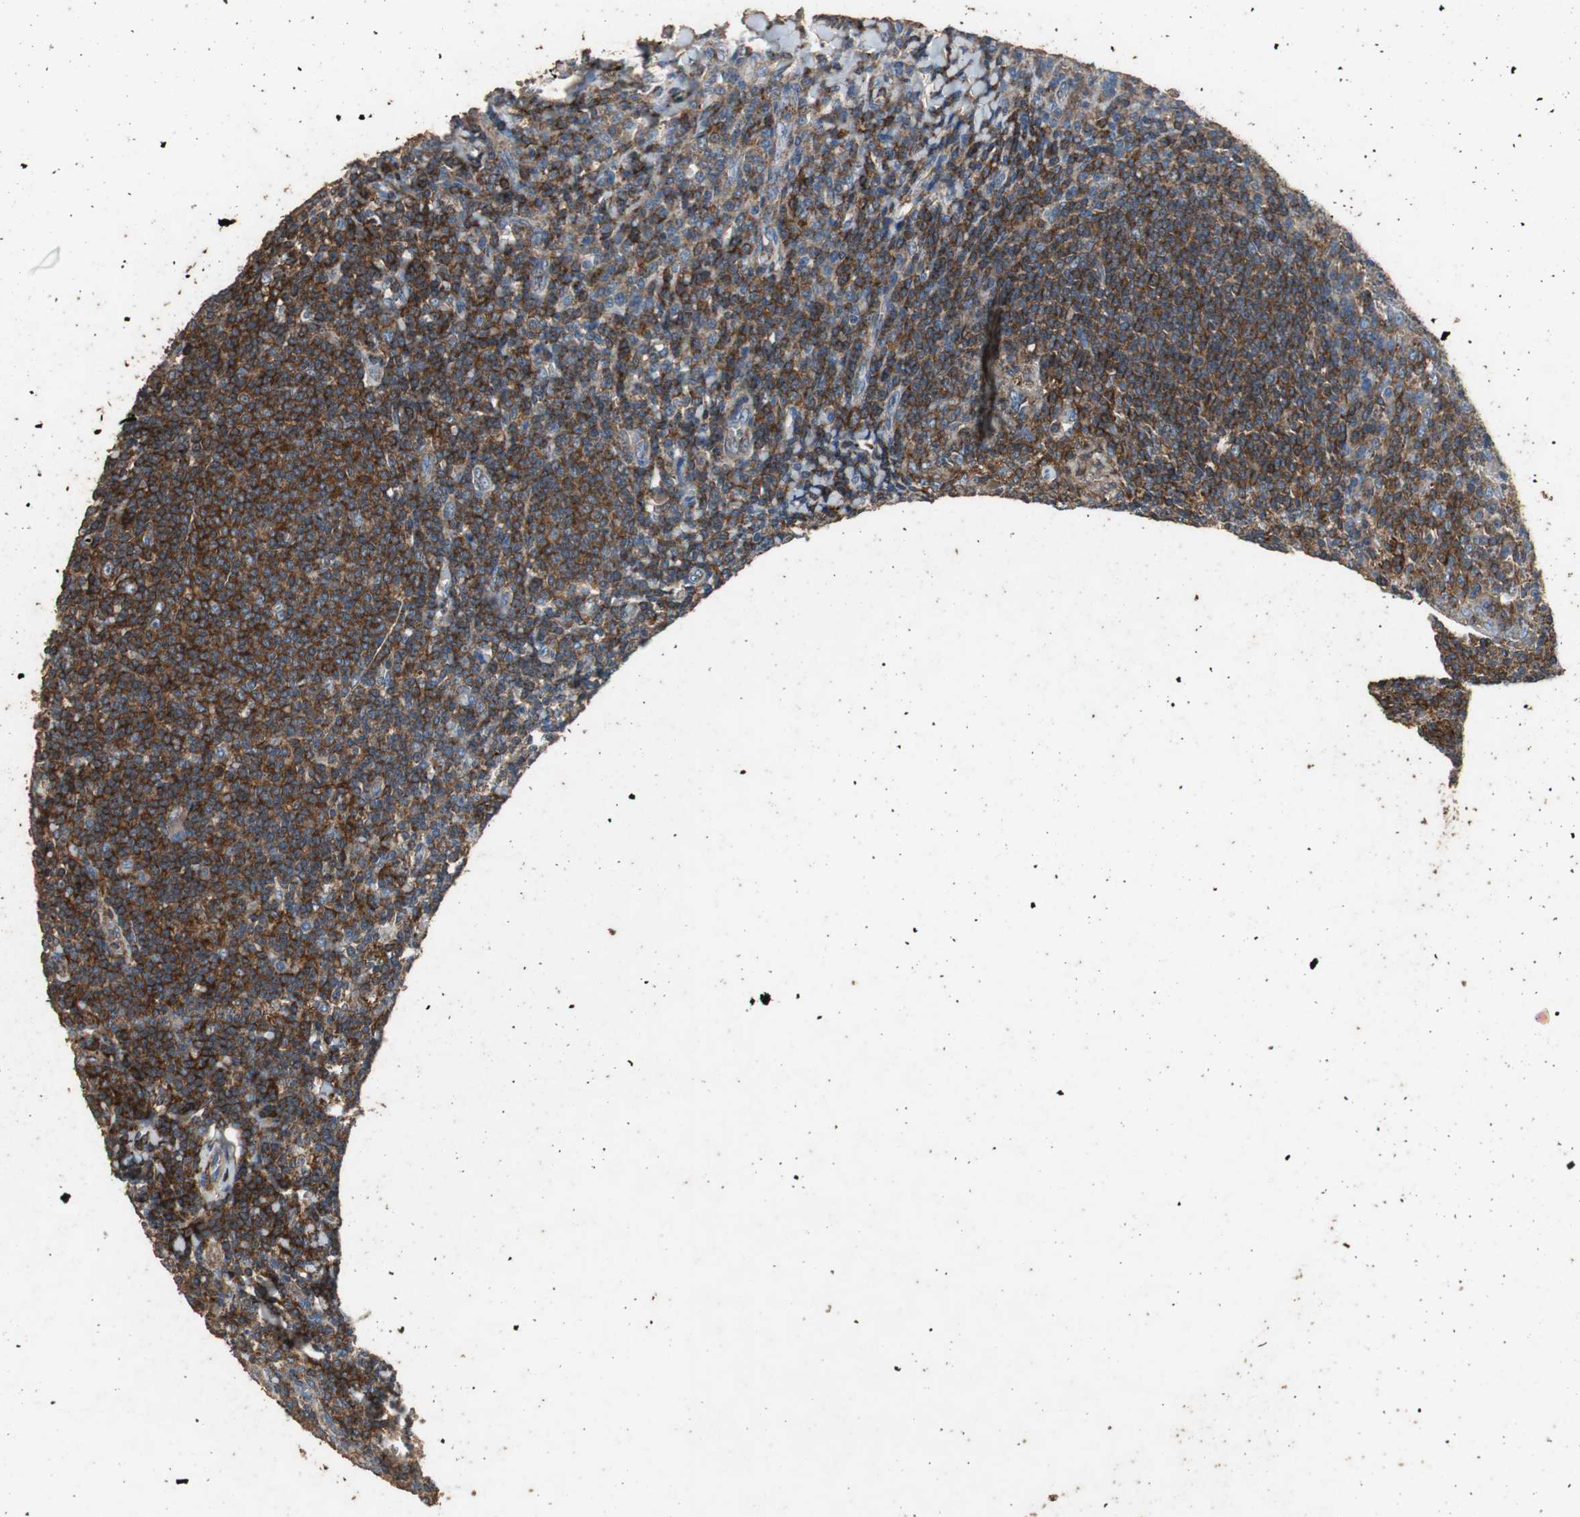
{"staining": {"intensity": "strong", "quantity": ">75%", "location": "cytoplasmic/membranous"}, "tissue": "tonsil", "cell_type": "Germinal center cells", "image_type": "normal", "snomed": [{"axis": "morphology", "description": "Normal tissue, NOS"}, {"axis": "topography", "description": "Tonsil"}], "caption": "Immunohistochemical staining of normal tonsil reveals high levels of strong cytoplasmic/membranous positivity in approximately >75% of germinal center cells. (brown staining indicates protein expression, while blue staining denotes nuclei).", "gene": "PRKRA", "patient": {"sex": "male", "age": 31}}